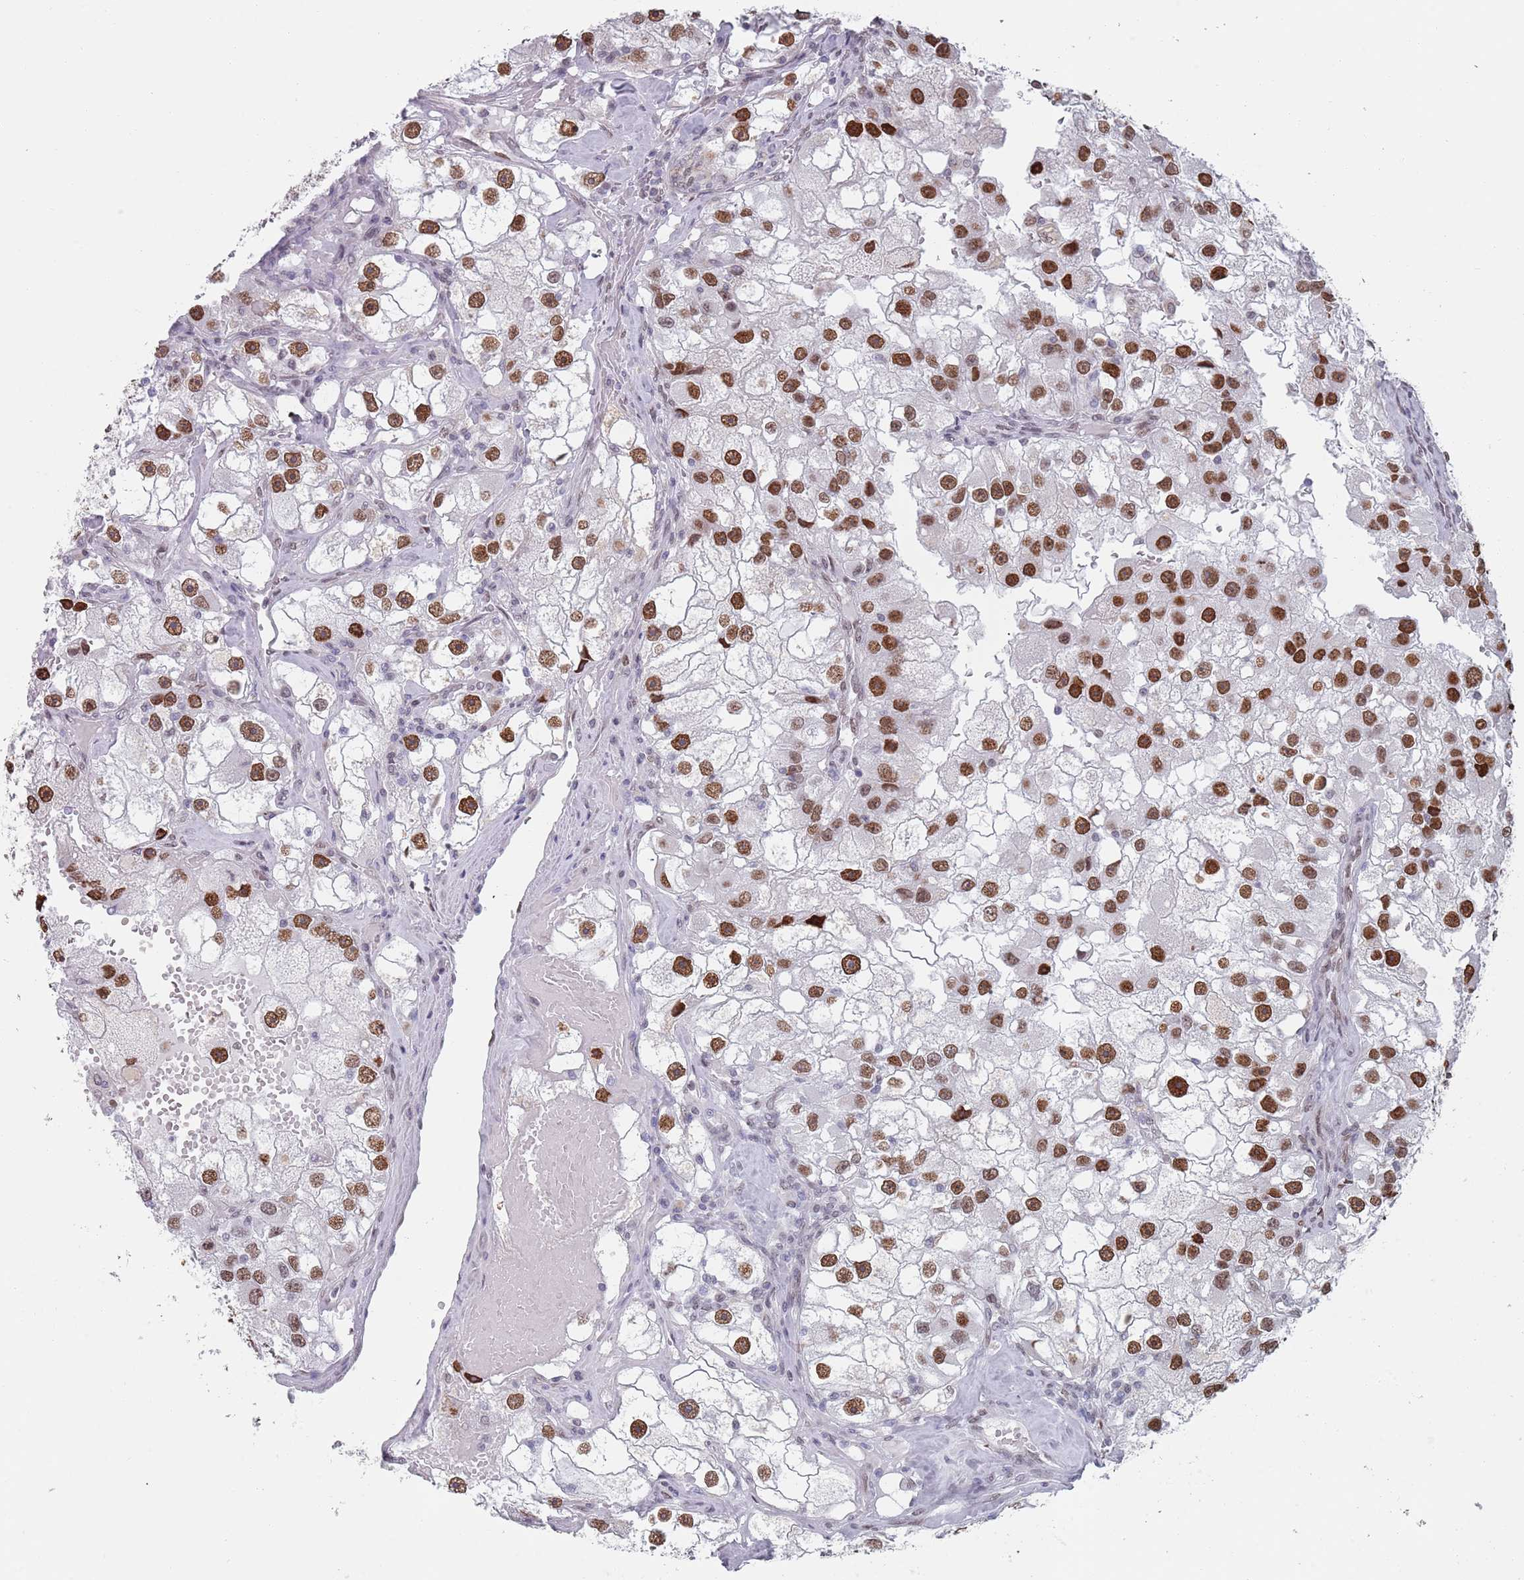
{"staining": {"intensity": "moderate", "quantity": ">75%", "location": "nuclear"}, "tissue": "renal cancer", "cell_type": "Tumor cells", "image_type": "cancer", "snomed": [{"axis": "morphology", "description": "Adenocarcinoma, NOS"}, {"axis": "topography", "description": "Kidney"}], "caption": "Immunohistochemical staining of renal cancer displays medium levels of moderate nuclear staining in about >75% of tumor cells.", "gene": "MFSD12", "patient": {"sex": "male", "age": 63}}